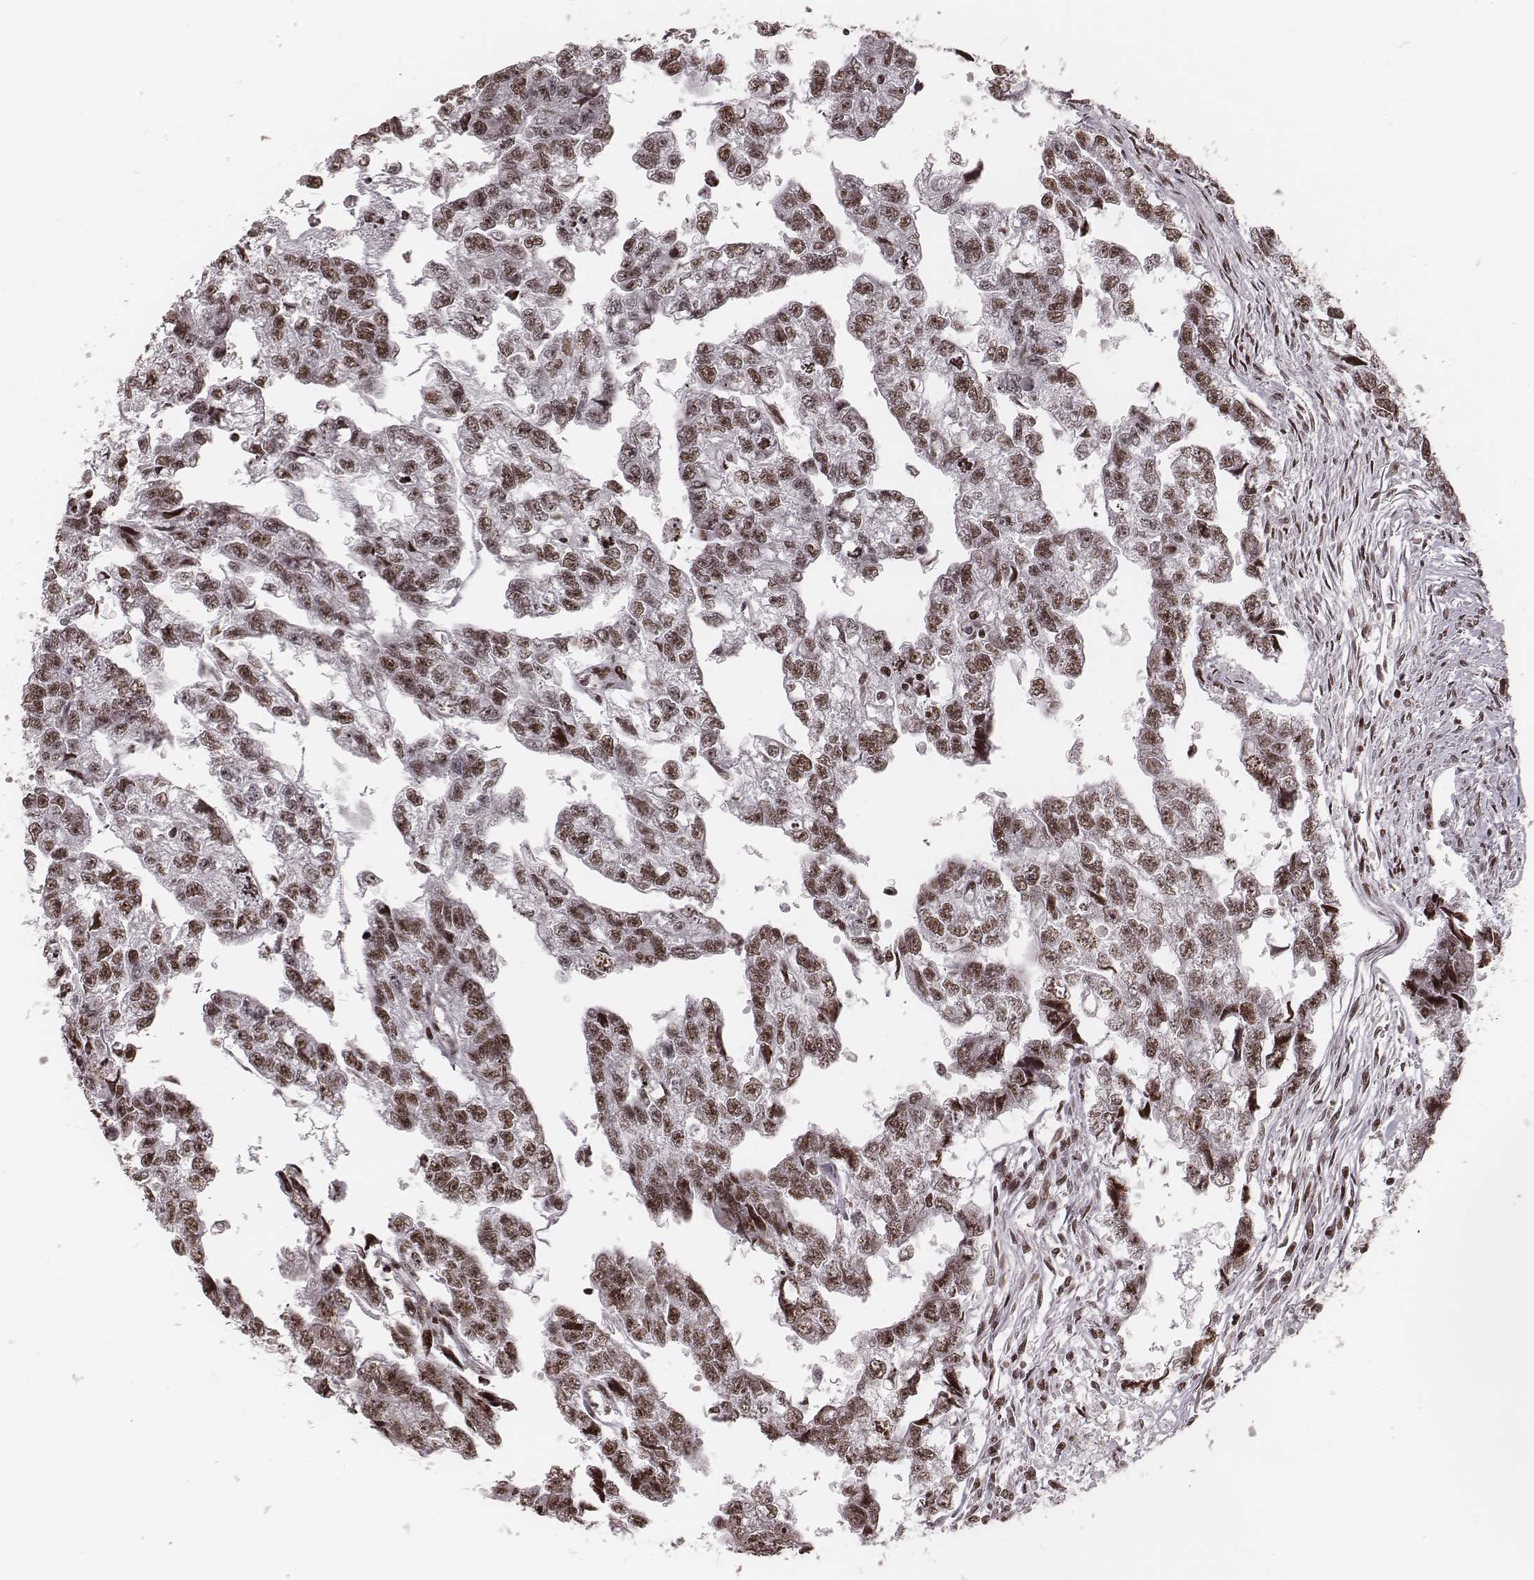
{"staining": {"intensity": "weak", "quantity": "25%-75%", "location": "nuclear"}, "tissue": "testis cancer", "cell_type": "Tumor cells", "image_type": "cancer", "snomed": [{"axis": "morphology", "description": "Carcinoma, Embryonal, NOS"}, {"axis": "morphology", "description": "Teratoma, malignant, NOS"}, {"axis": "topography", "description": "Testis"}], "caption": "Testis cancer stained with DAB immunohistochemistry demonstrates low levels of weak nuclear staining in about 25%-75% of tumor cells. (DAB (3,3'-diaminobenzidine) IHC with brightfield microscopy, high magnification).", "gene": "VRK3", "patient": {"sex": "male", "age": 44}}